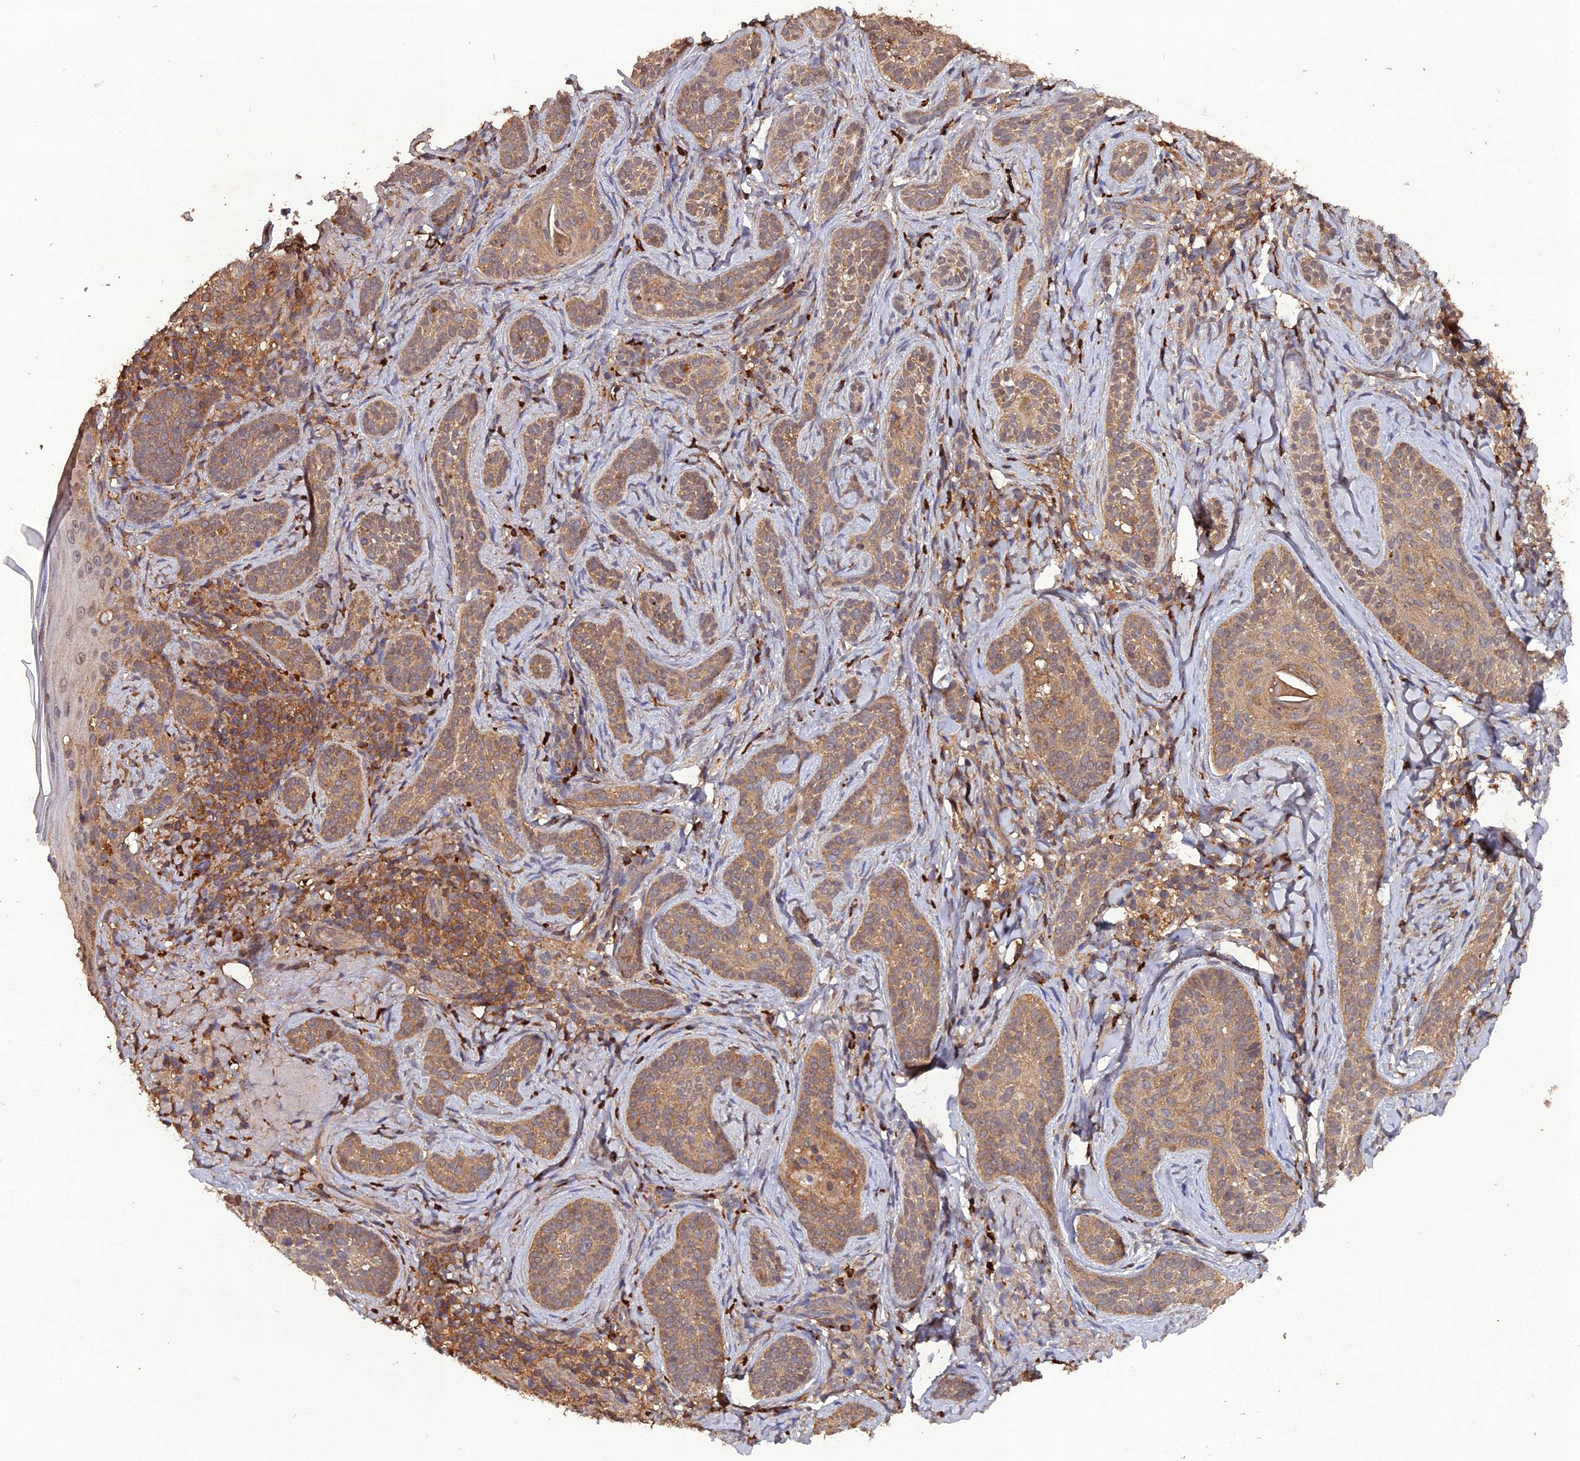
{"staining": {"intensity": "moderate", "quantity": ">75%", "location": "cytoplasmic/membranous"}, "tissue": "skin cancer", "cell_type": "Tumor cells", "image_type": "cancer", "snomed": [{"axis": "morphology", "description": "Basal cell carcinoma"}, {"axis": "topography", "description": "Skin"}], "caption": "Skin basal cell carcinoma stained with immunohistochemistry (IHC) shows moderate cytoplasmic/membranous positivity in about >75% of tumor cells.", "gene": "TMEM258", "patient": {"sex": "male", "age": 71}}